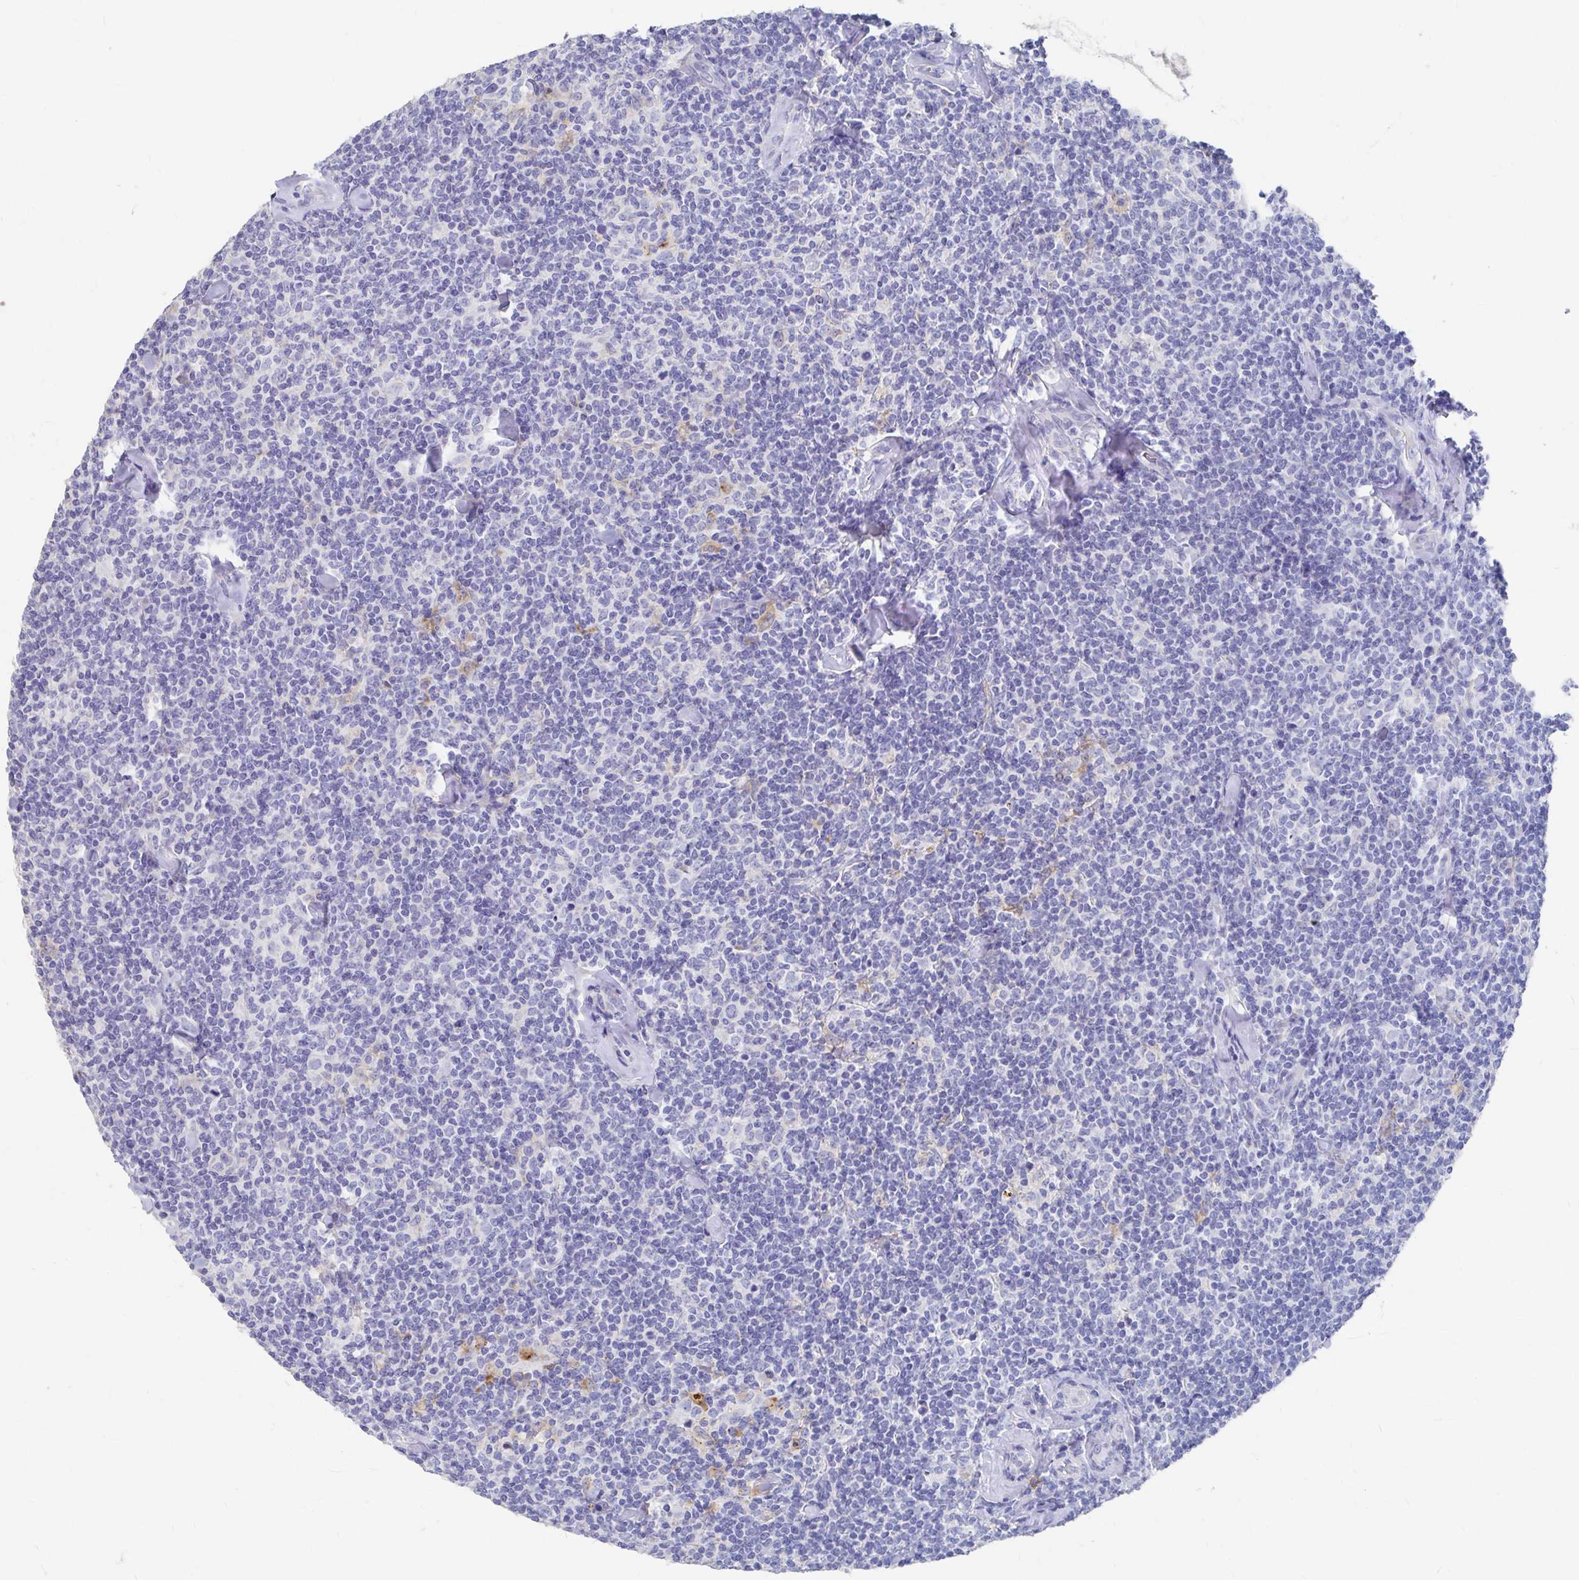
{"staining": {"intensity": "negative", "quantity": "none", "location": "none"}, "tissue": "lymphoma", "cell_type": "Tumor cells", "image_type": "cancer", "snomed": [{"axis": "morphology", "description": "Malignant lymphoma, non-Hodgkin's type, Low grade"}, {"axis": "topography", "description": "Lymph node"}], "caption": "IHC histopathology image of malignant lymphoma, non-Hodgkin's type (low-grade) stained for a protein (brown), which shows no expression in tumor cells.", "gene": "LAMC3", "patient": {"sex": "female", "age": 56}}